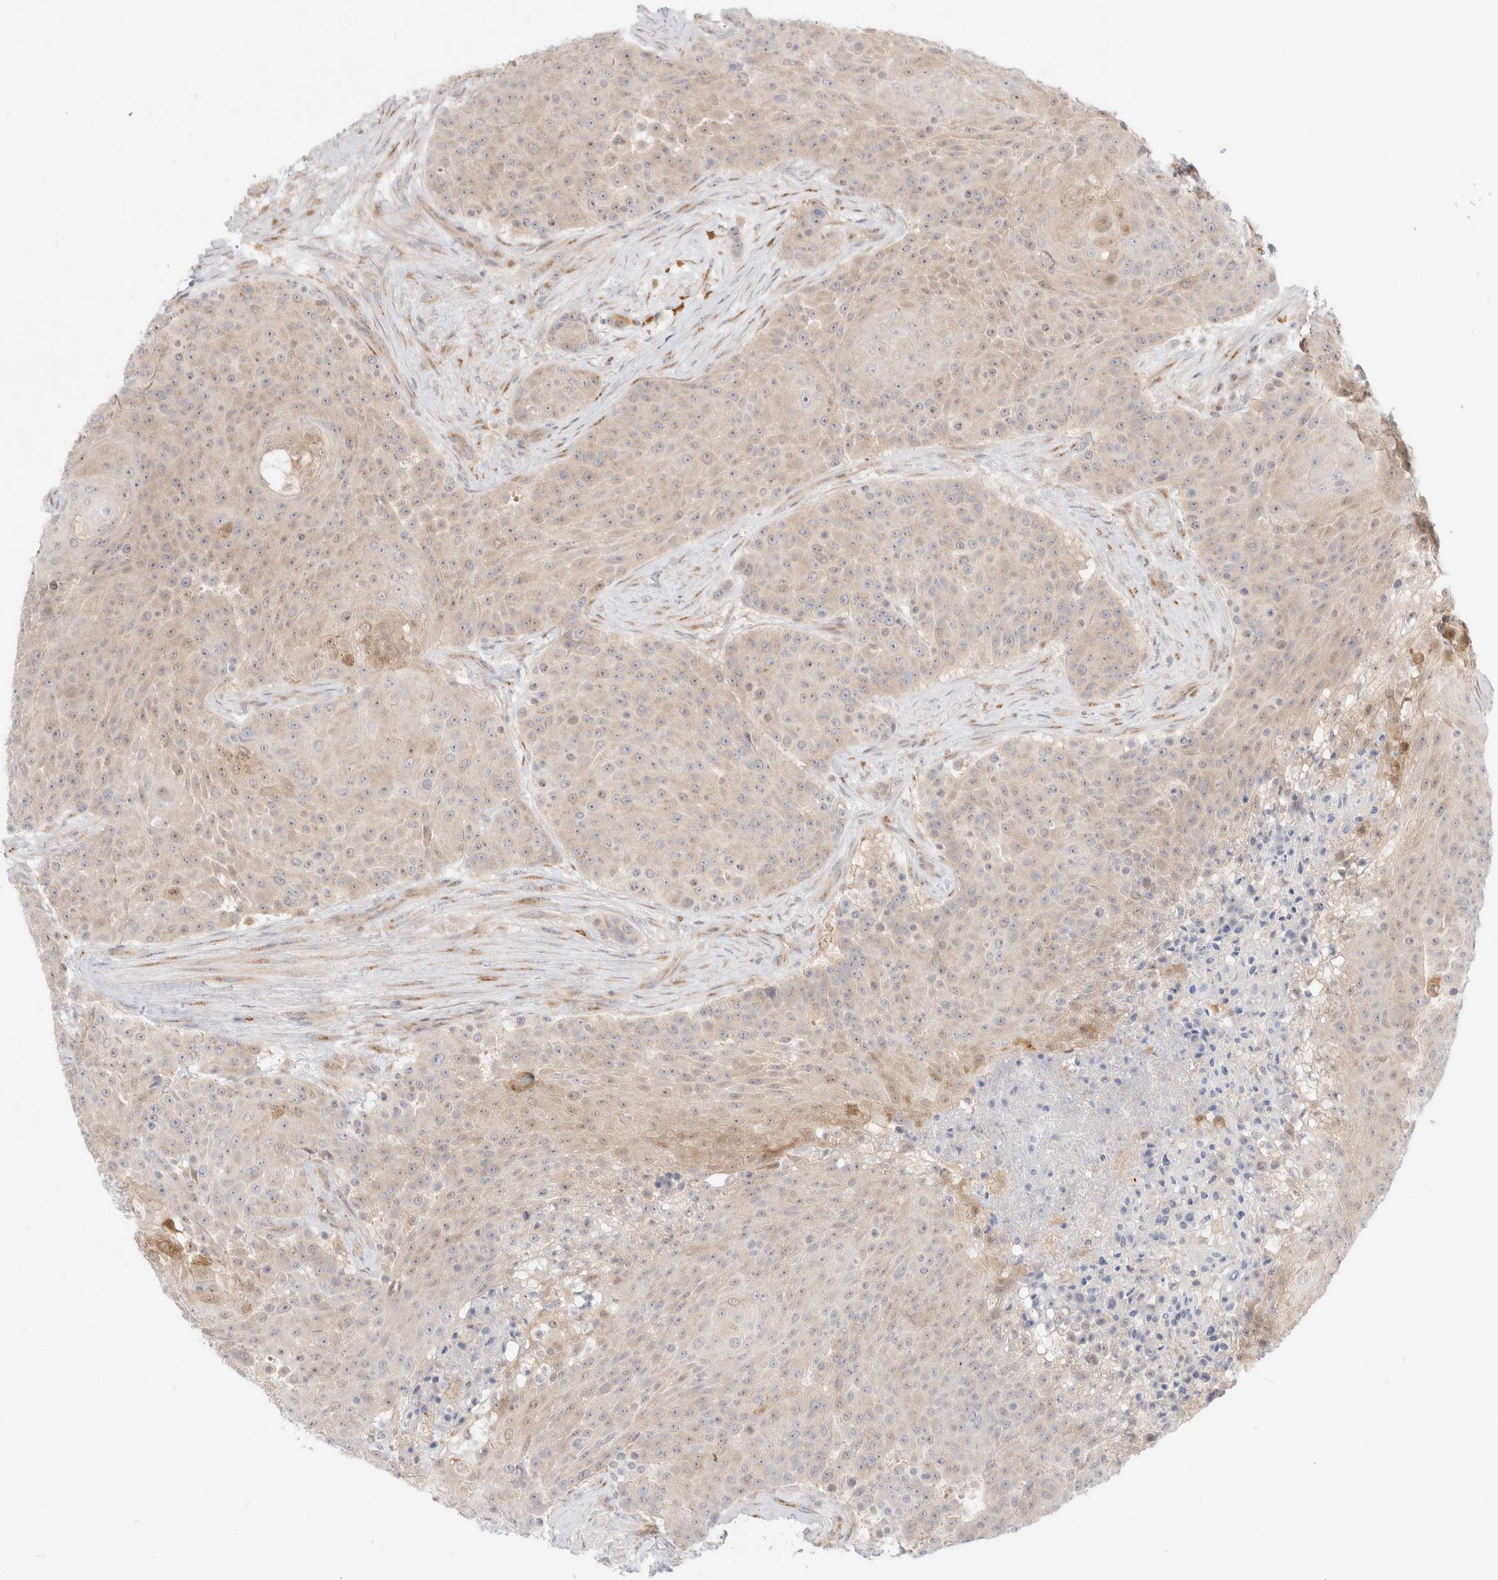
{"staining": {"intensity": "weak", "quantity": "<25%", "location": "cytoplasmic/membranous"}, "tissue": "urothelial cancer", "cell_type": "Tumor cells", "image_type": "cancer", "snomed": [{"axis": "morphology", "description": "Urothelial carcinoma, High grade"}, {"axis": "topography", "description": "Urinary bladder"}], "caption": "Human urothelial cancer stained for a protein using immunohistochemistry (IHC) exhibits no staining in tumor cells.", "gene": "EFCAB13", "patient": {"sex": "female", "age": 63}}